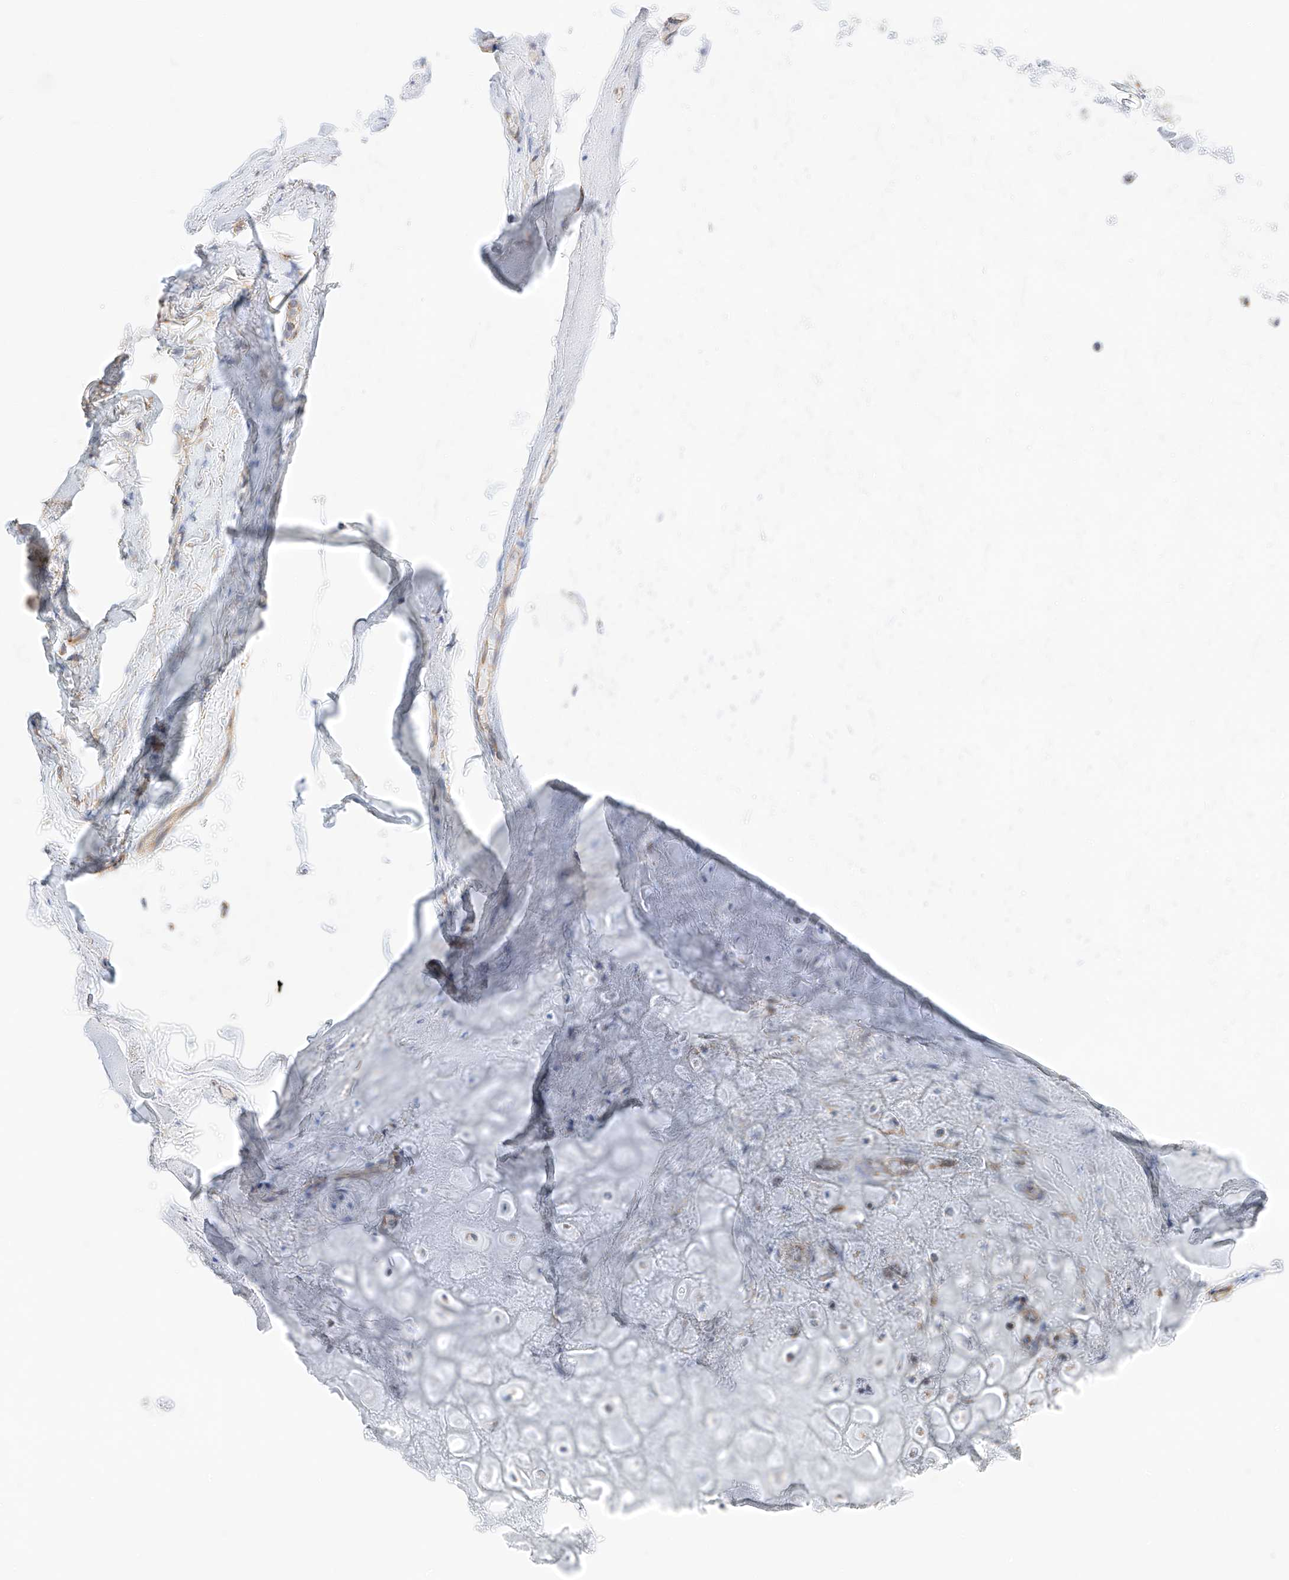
{"staining": {"intensity": "negative", "quantity": "none", "location": "none"}, "tissue": "adipose tissue", "cell_type": "Adipocytes", "image_type": "normal", "snomed": [{"axis": "morphology", "description": "Normal tissue, NOS"}, {"axis": "morphology", "description": "Basal cell carcinoma"}, {"axis": "topography", "description": "Skin"}], "caption": "Photomicrograph shows no protein staining in adipocytes of benign adipose tissue.", "gene": "KTI12", "patient": {"sex": "female", "age": 89}}